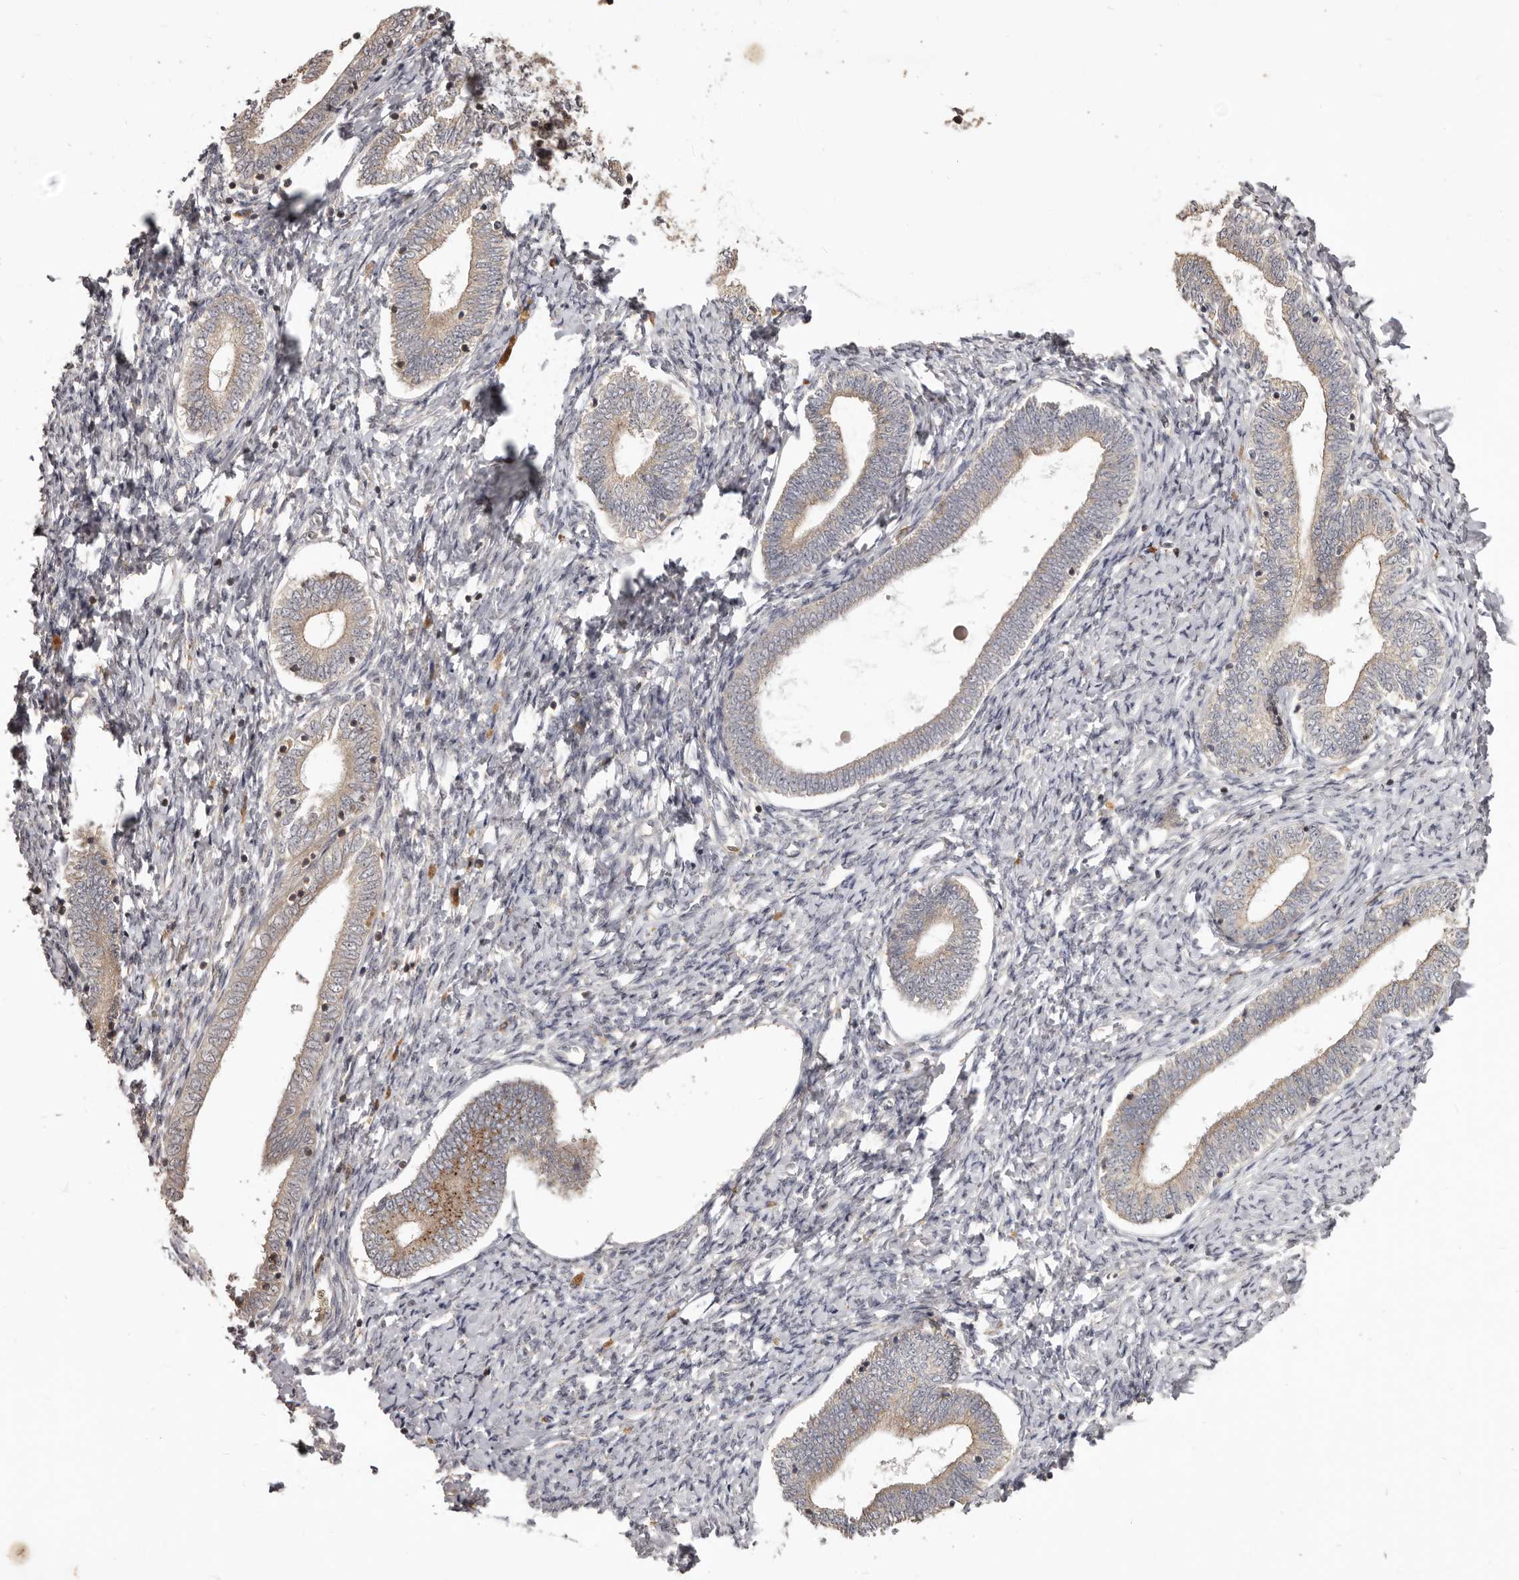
{"staining": {"intensity": "negative", "quantity": "none", "location": "none"}, "tissue": "endometrium", "cell_type": "Cells in endometrial stroma", "image_type": "normal", "snomed": [{"axis": "morphology", "description": "Normal tissue, NOS"}, {"axis": "topography", "description": "Endometrium"}], "caption": "Histopathology image shows no protein expression in cells in endometrial stroma of unremarkable endometrium. (DAB (3,3'-diaminobenzidine) immunohistochemistry with hematoxylin counter stain).", "gene": "RNF187", "patient": {"sex": "female", "age": 72}}